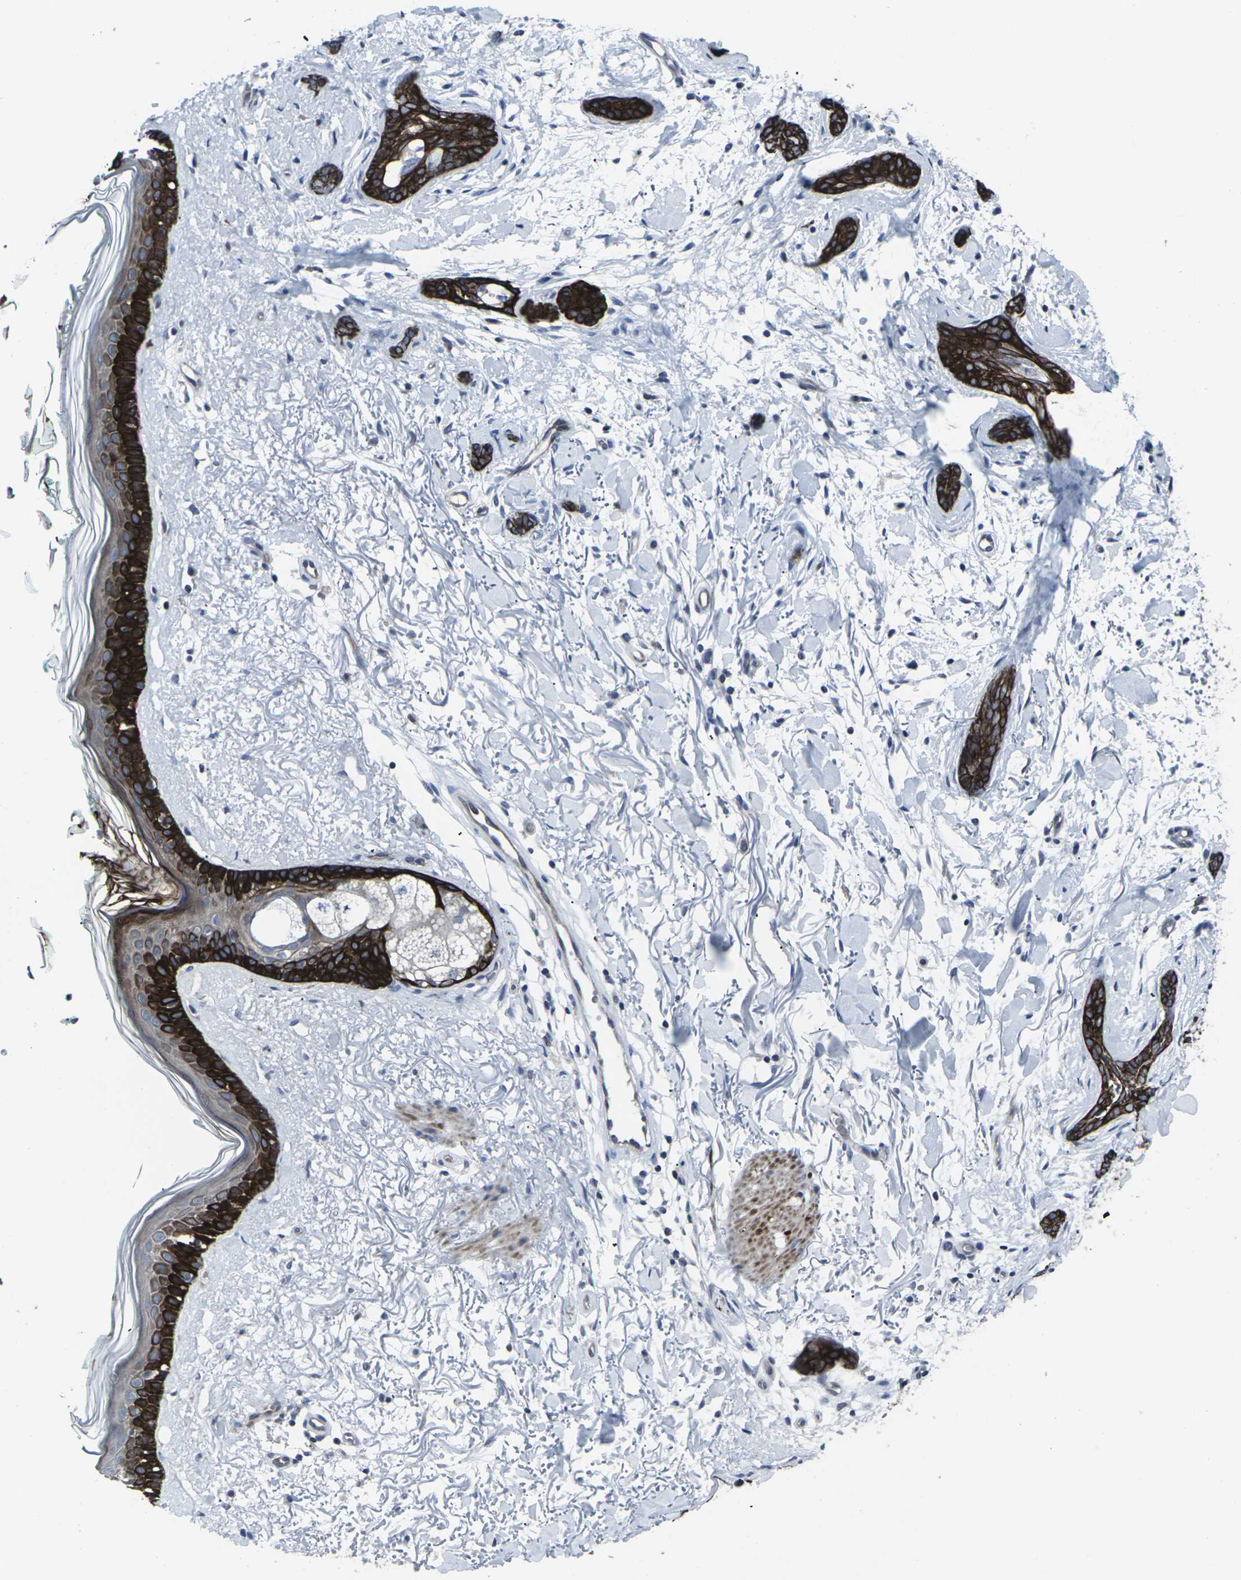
{"staining": {"intensity": "strong", "quantity": ">75%", "location": "cytoplasmic/membranous"}, "tissue": "skin cancer", "cell_type": "Tumor cells", "image_type": "cancer", "snomed": [{"axis": "morphology", "description": "Basal cell carcinoma"}, {"axis": "morphology", "description": "Adnexal tumor, benign"}, {"axis": "topography", "description": "Skin"}], "caption": "Immunohistochemistry (DAB) staining of human skin benign adnexal tumor exhibits strong cytoplasmic/membranous protein expression in approximately >75% of tumor cells. (IHC, brightfield microscopy, high magnification).", "gene": "HPRT1", "patient": {"sex": "female", "age": 42}}